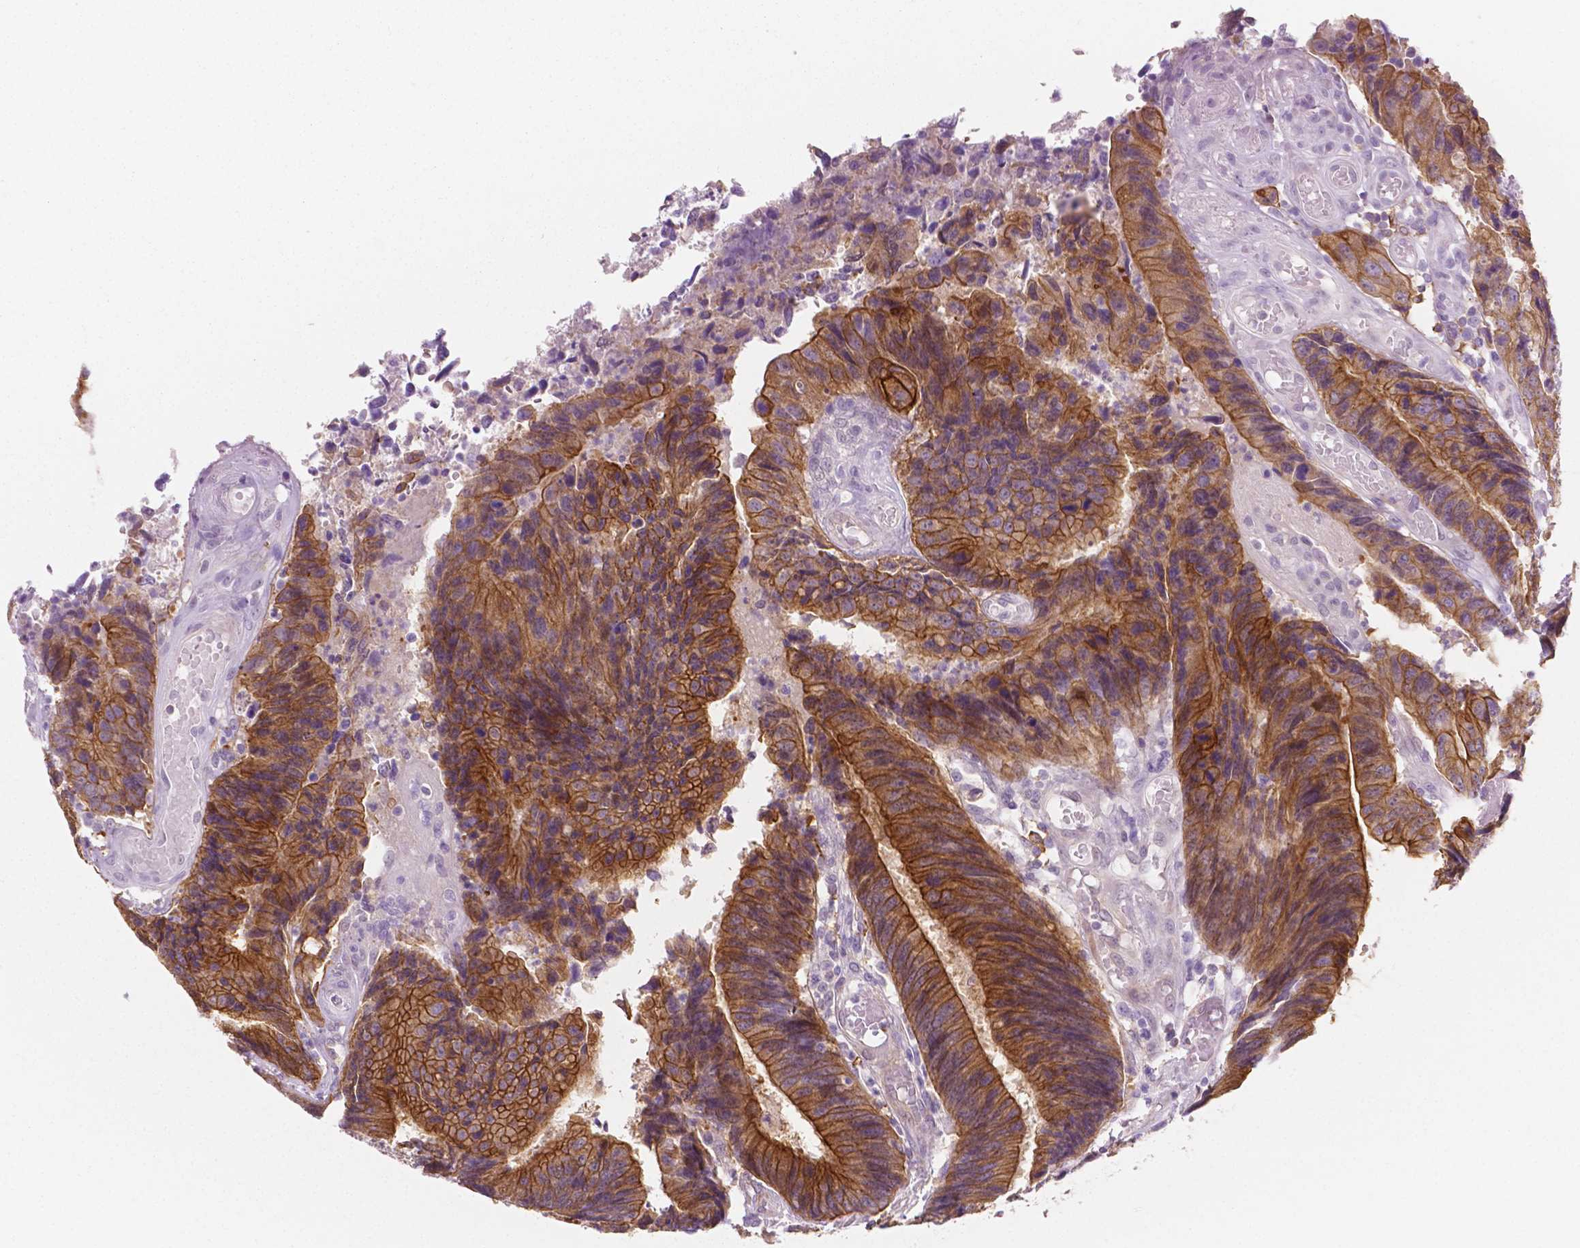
{"staining": {"intensity": "moderate", "quantity": ">75%", "location": "cytoplasmic/membranous"}, "tissue": "colorectal cancer", "cell_type": "Tumor cells", "image_type": "cancer", "snomed": [{"axis": "morphology", "description": "Adenocarcinoma, NOS"}, {"axis": "topography", "description": "Colon"}], "caption": "Moderate cytoplasmic/membranous positivity for a protein is seen in approximately >75% of tumor cells of colorectal cancer (adenocarcinoma) using IHC.", "gene": "EPPK1", "patient": {"sex": "female", "age": 67}}